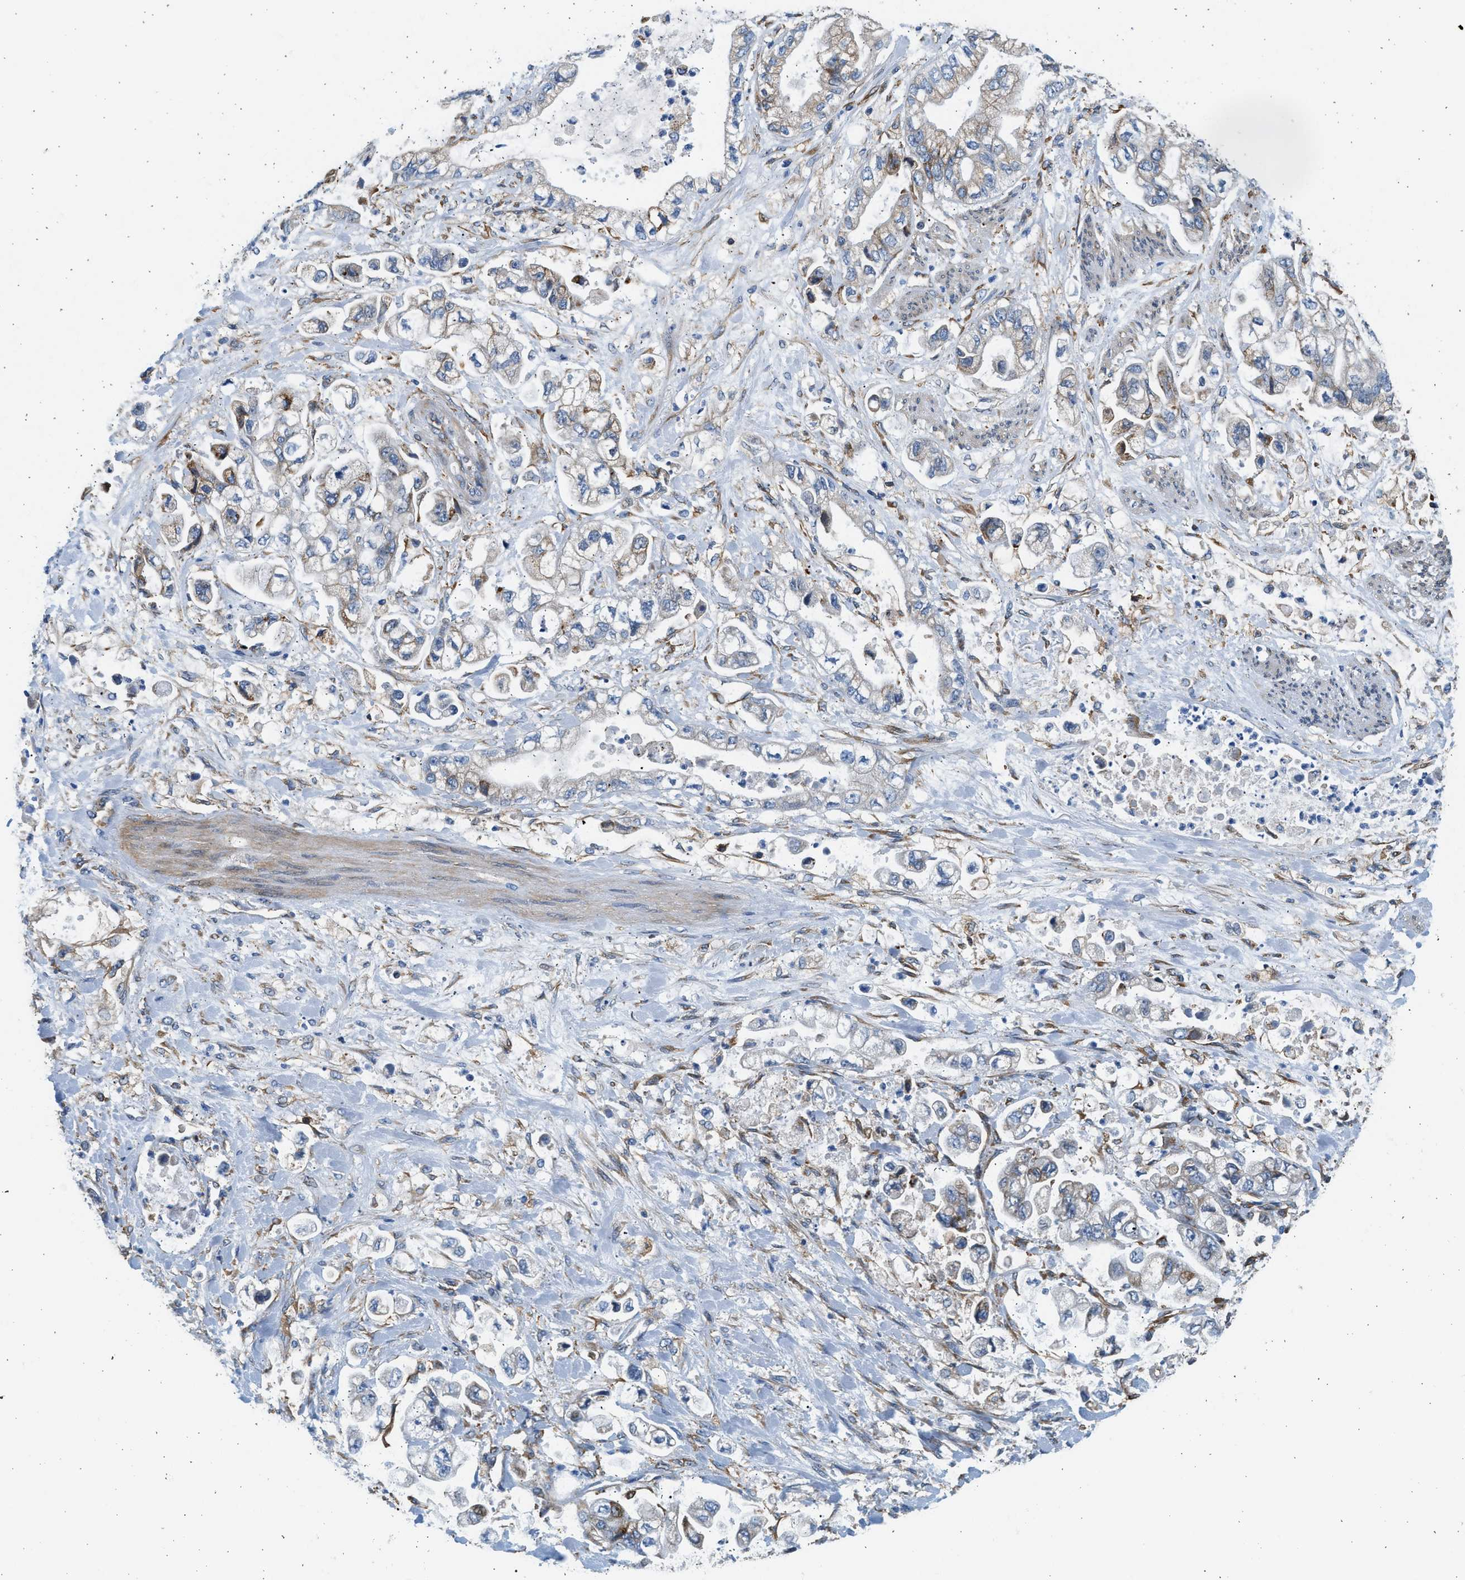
{"staining": {"intensity": "weak", "quantity": "25%-75%", "location": "cytoplasmic/membranous"}, "tissue": "stomach cancer", "cell_type": "Tumor cells", "image_type": "cancer", "snomed": [{"axis": "morphology", "description": "Normal tissue, NOS"}, {"axis": "morphology", "description": "Adenocarcinoma, NOS"}, {"axis": "topography", "description": "Stomach"}], "caption": "High-magnification brightfield microscopy of stomach adenocarcinoma stained with DAB (brown) and counterstained with hematoxylin (blue). tumor cells exhibit weak cytoplasmic/membranous expression is identified in about25%-75% of cells.", "gene": "CNTN6", "patient": {"sex": "male", "age": 62}}